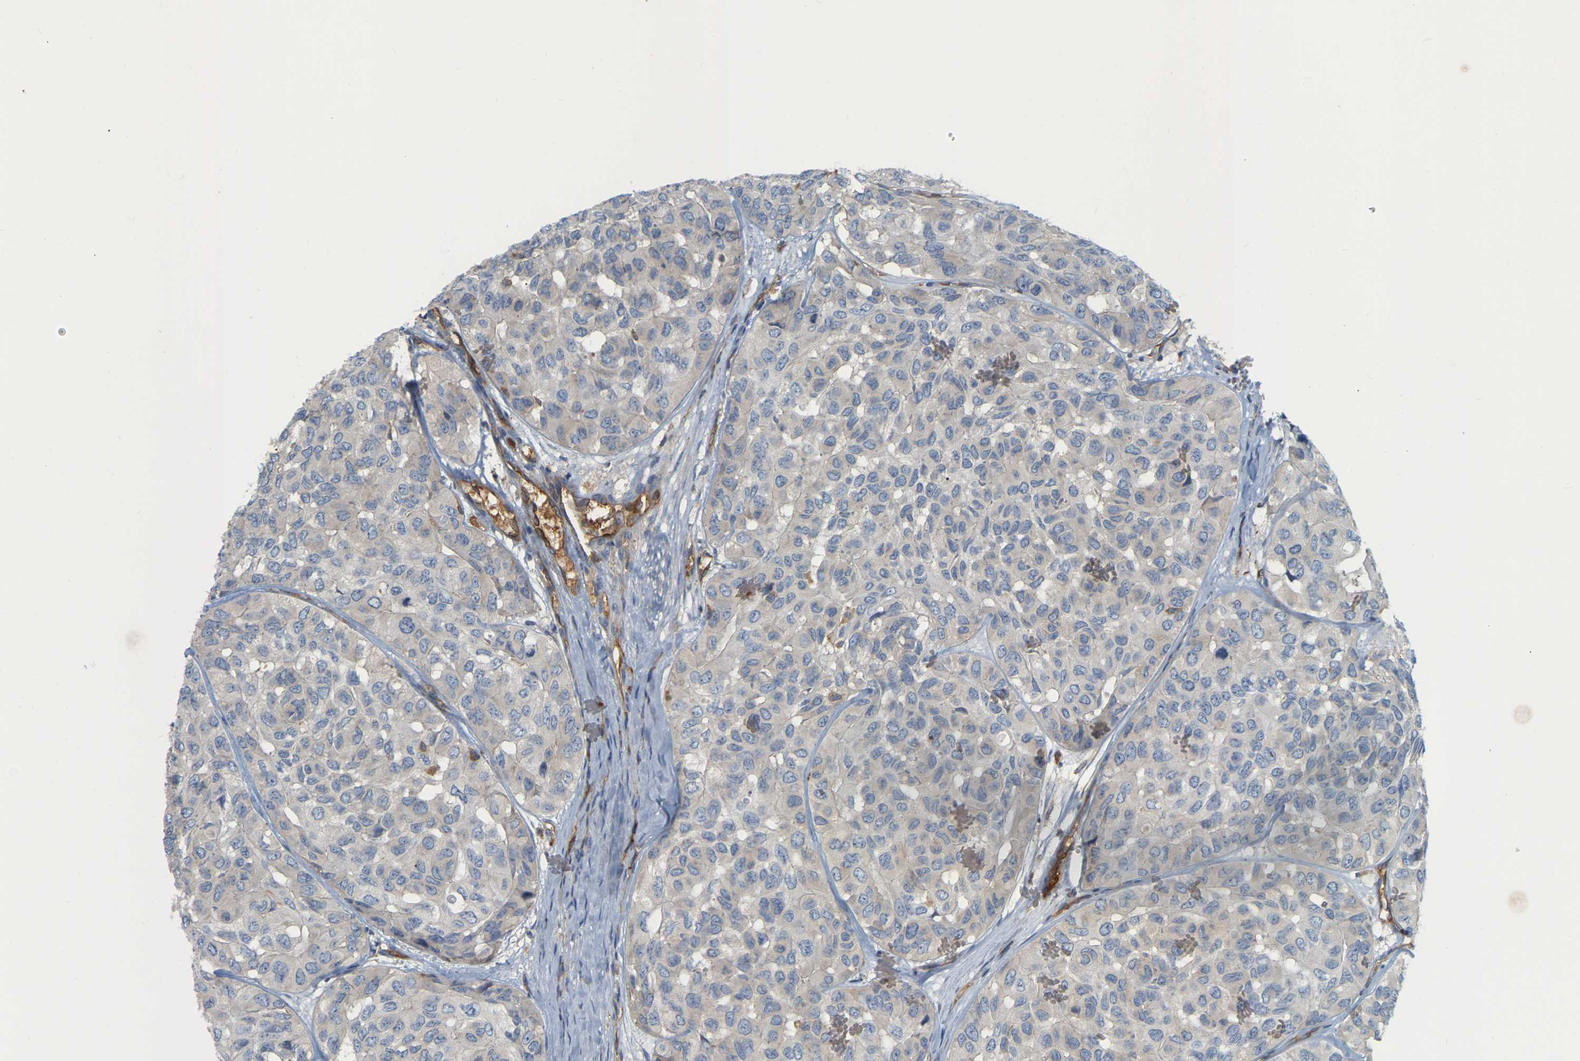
{"staining": {"intensity": "weak", "quantity": "<25%", "location": "cytoplasmic/membranous"}, "tissue": "head and neck cancer", "cell_type": "Tumor cells", "image_type": "cancer", "snomed": [{"axis": "morphology", "description": "Adenocarcinoma, NOS"}, {"axis": "topography", "description": "Salivary gland, NOS"}, {"axis": "topography", "description": "Head-Neck"}], "caption": "Immunohistochemical staining of human adenocarcinoma (head and neck) demonstrates no significant positivity in tumor cells. (Immunohistochemistry (ihc), brightfield microscopy, high magnification).", "gene": "AKAP13", "patient": {"sex": "female", "age": 76}}